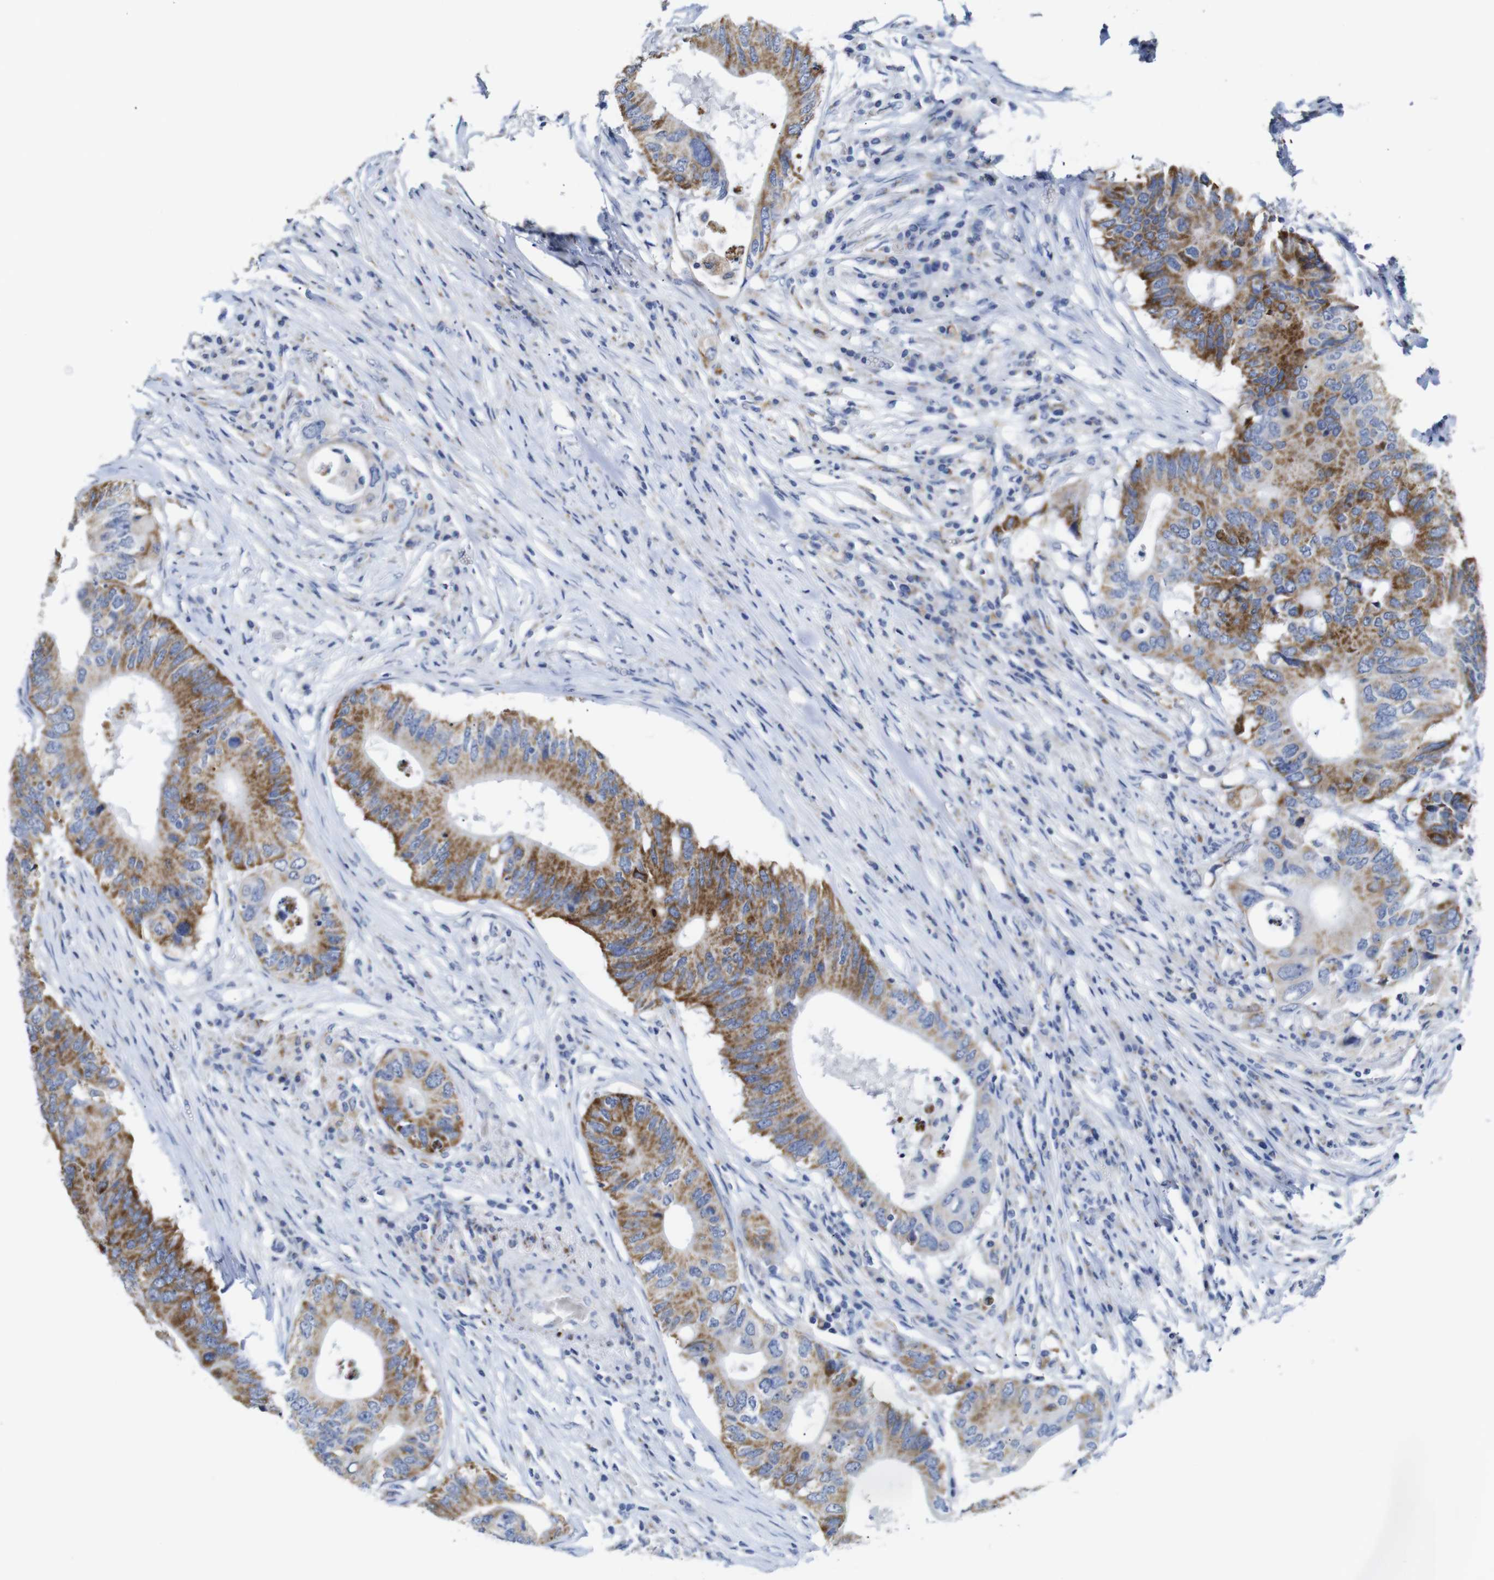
{"staining": {"intensity": "strong", "quantity": "25%-75%", "location": "cytoplasmic/membranous"}, "tissue": "colorectal cancer", "cell_type": "Tumor cells", "image_type": "cancer", "snomed": [{"axis": "morphology", "description": "Adenocarcinoma, NOS"}, {"axis": "topography", "description": "Colon"}], "caption": "Immunohistochemistry (IHC) image of colorectal cancer (adenocarcinoma) stained for a protein (brown), which reveals high levels of strong cytoplasmic/membranous expression in about 25%-75% of tumor cells.", "gene": "MAOA", "patient": {"sex": "male", "age": 71}}